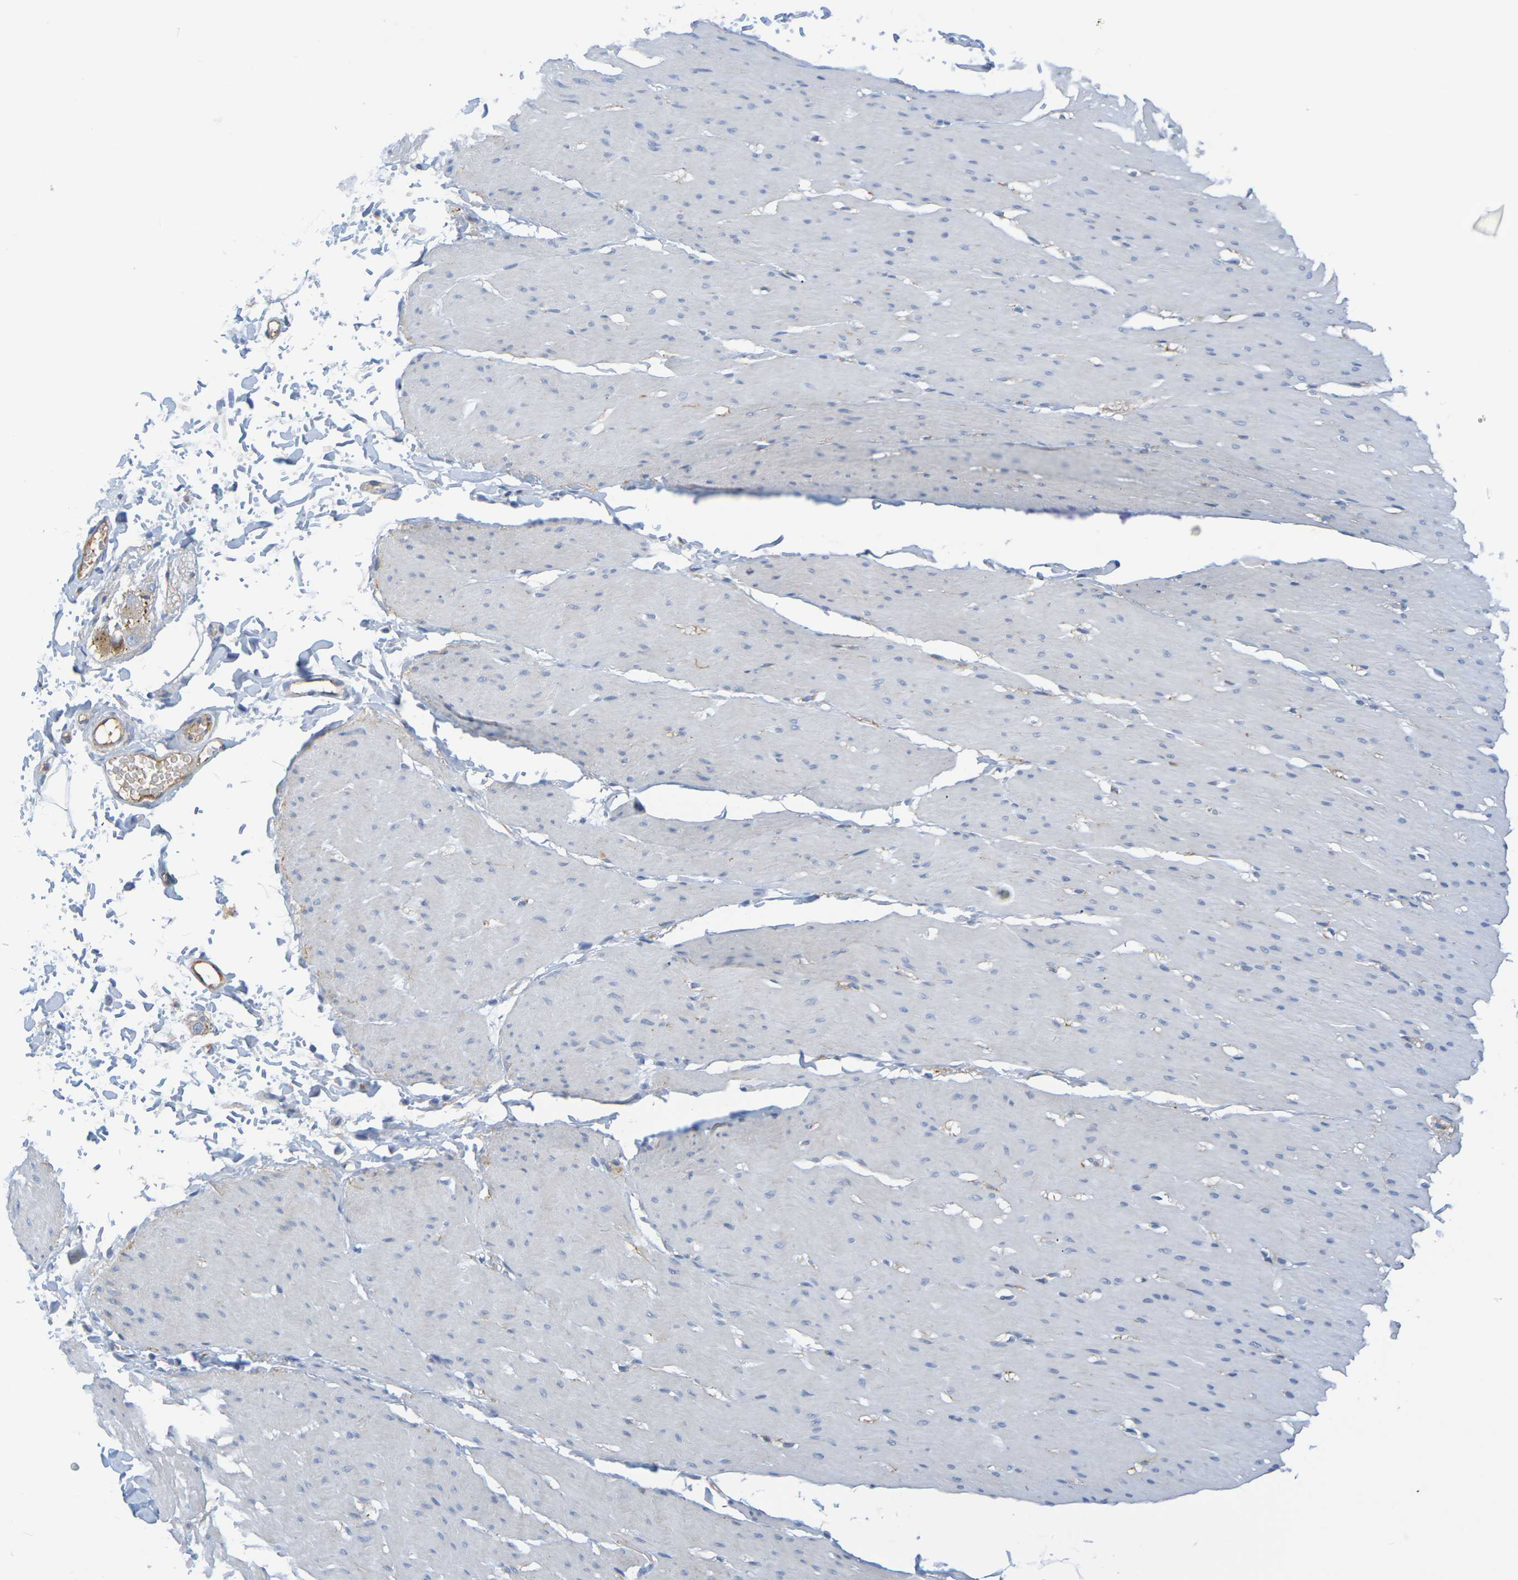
{"staining": {"intensity": "negative", "quantity": "none", "location": "none"}, "tissue": "smooth muscle", "cell_type": "Smooth muscle cells", "image_type": "normal", "snomed": [{"axis": "morphology", "description": "Normal tissue, NOS"}, {"axis": "topography", "description": "Smooth muscle"}, {"axis": "topography", "description": "Colon"}], "caption": "This is an IHC image of normal human smooth muscle. There is no positivity in smooth muscle cells.", "gene": "IL10", "patient": {"sex": "male", "age": 67}}